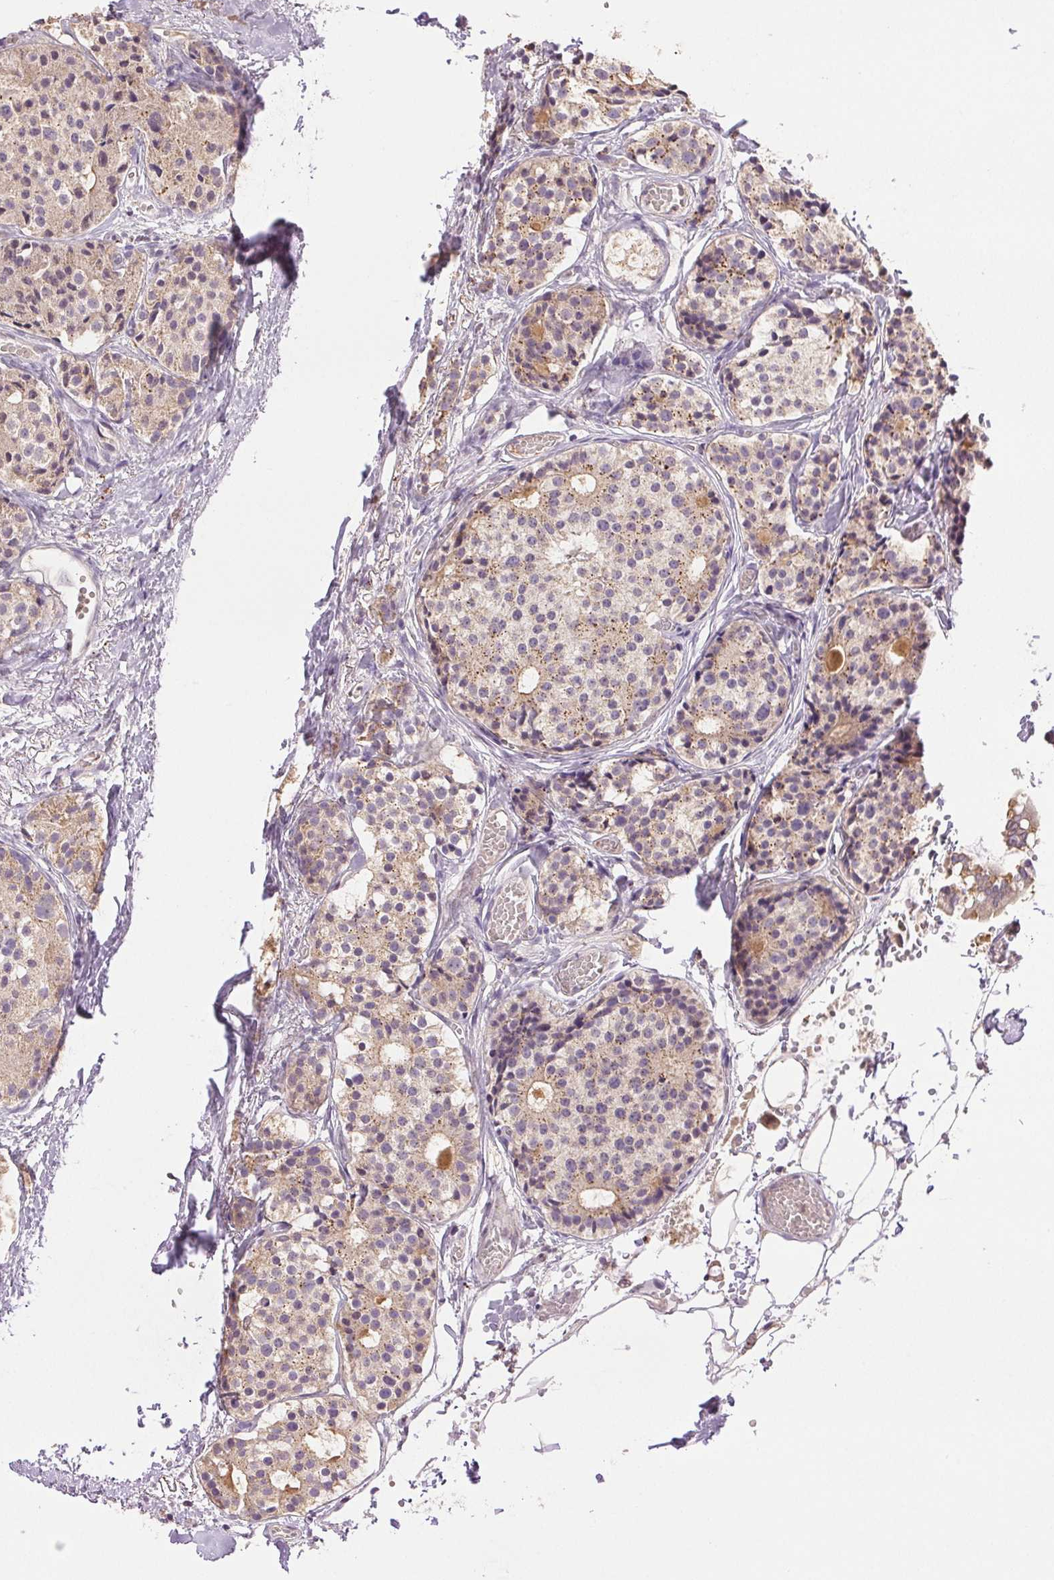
{"staining": {"intensity": "moderate", "quantity": "25%-75%", "location": "cytoplasmic/membranous"}, "tissue": "carcinoid", "cell_type": "Tumor cells", "image_type": "cancer", "snomed": [{"axis": "morphology", "description": "Carcinoid, malignant, NOS"}, {"axis": "topography", "description": "Small intestine"}], "caption": "High-magnification brightfield microscopy of carcinoid (malignant) stained with DAB (3,3'-diaminobenzidine) (brown) and counterstained with hematoxylin (blue). tumor cells exhibit moderate cytoplasmic/membranous positivity is identified in approximately25%-75% of cells. The protein of interest is shown in brown color, while the nuclei are stained blue.", "gene": "TMEM253", "patient": {"sex": "female", "age": 65}}